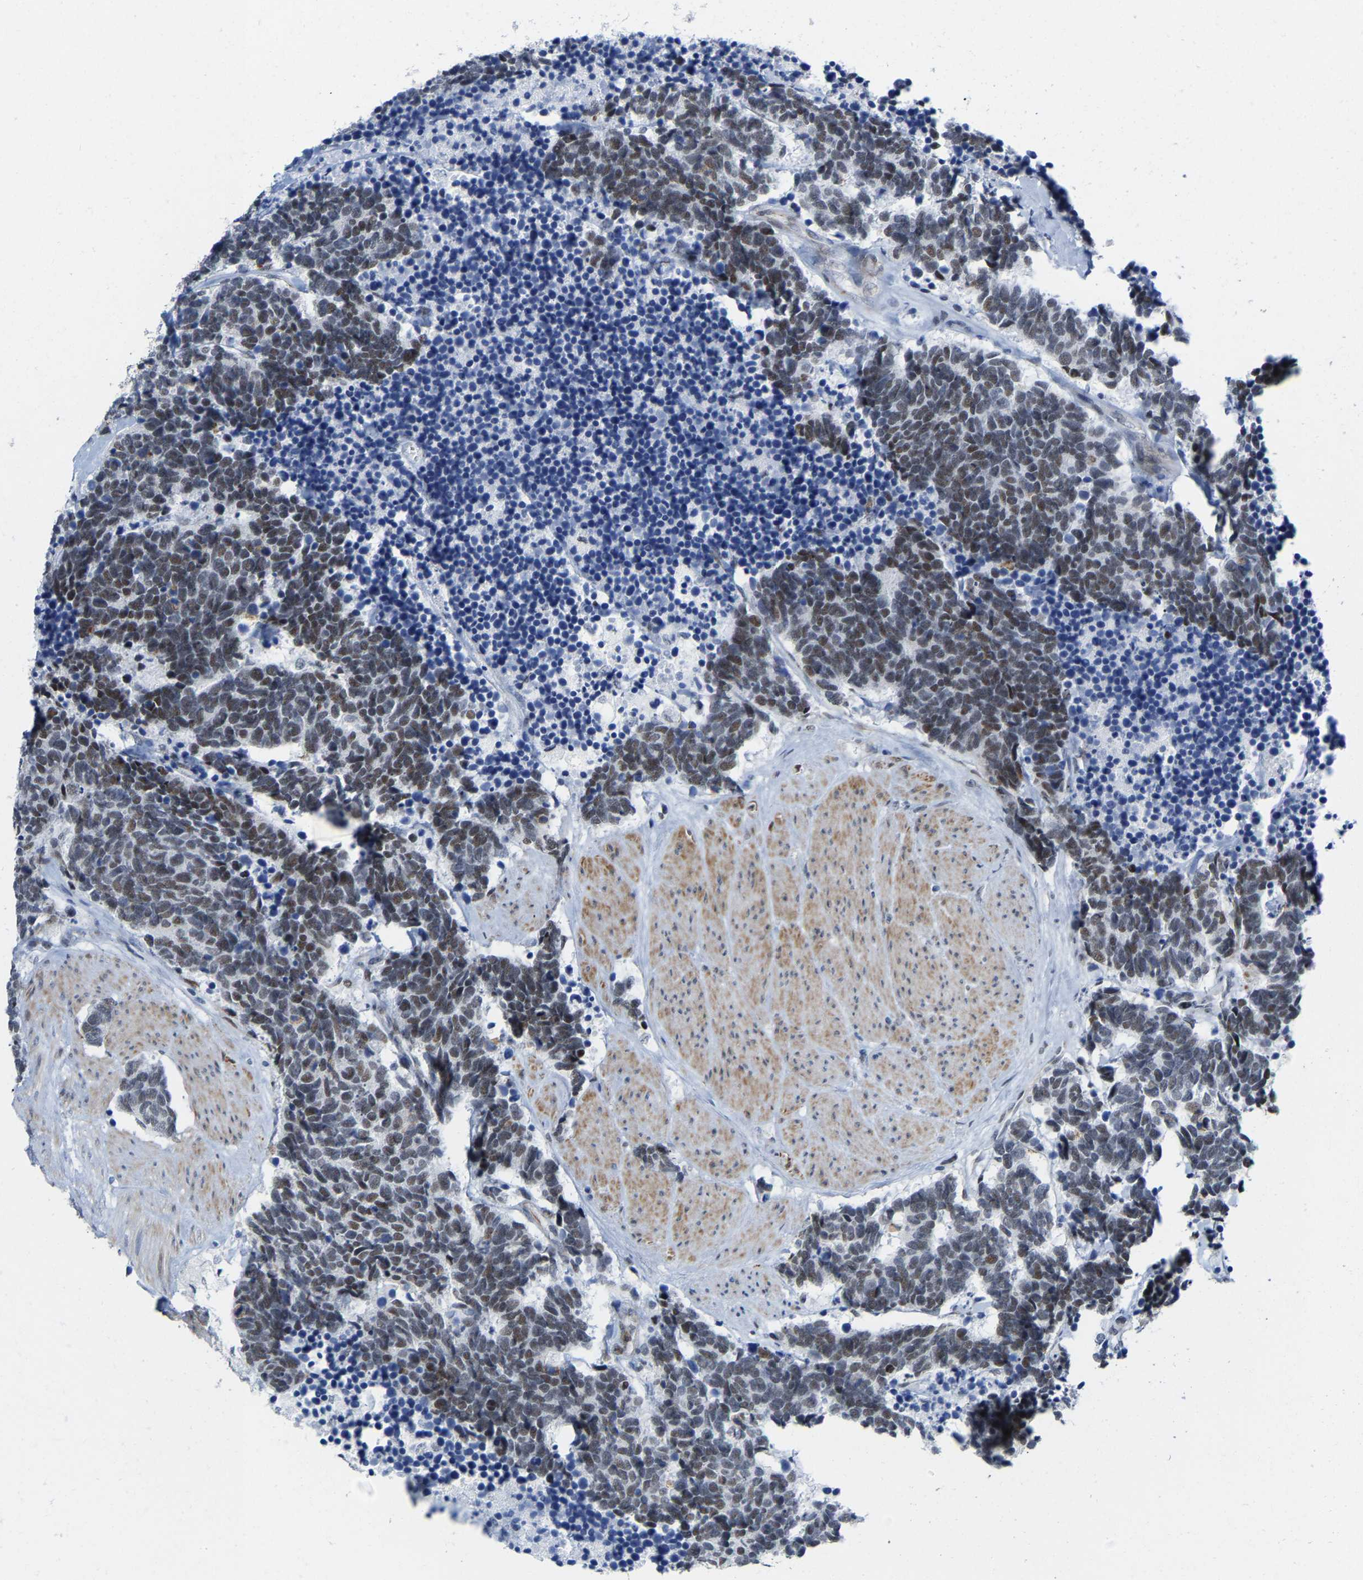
{"staining": {"intensity": "moderate", "quantity": ">75%", "location": "nuclear"}, "tissue": "carcinoid", "cell_type": "Tumor cells", "image_type": "cancer", "snomed": [{"axis": "morphology", "description": "Carcinoma, NOS"}, {"axis": "morphology", "description": "Carcinoid, malignant, NOS"}, {"axis": "topography", "description": "Urinary bladder"}], "caption": "Carcinoid stained for a protein exhibits moderate nuclear positivity in tumor cells.", "gene": "FAM180A", "patient": {"sex": "male", "age": 57}}